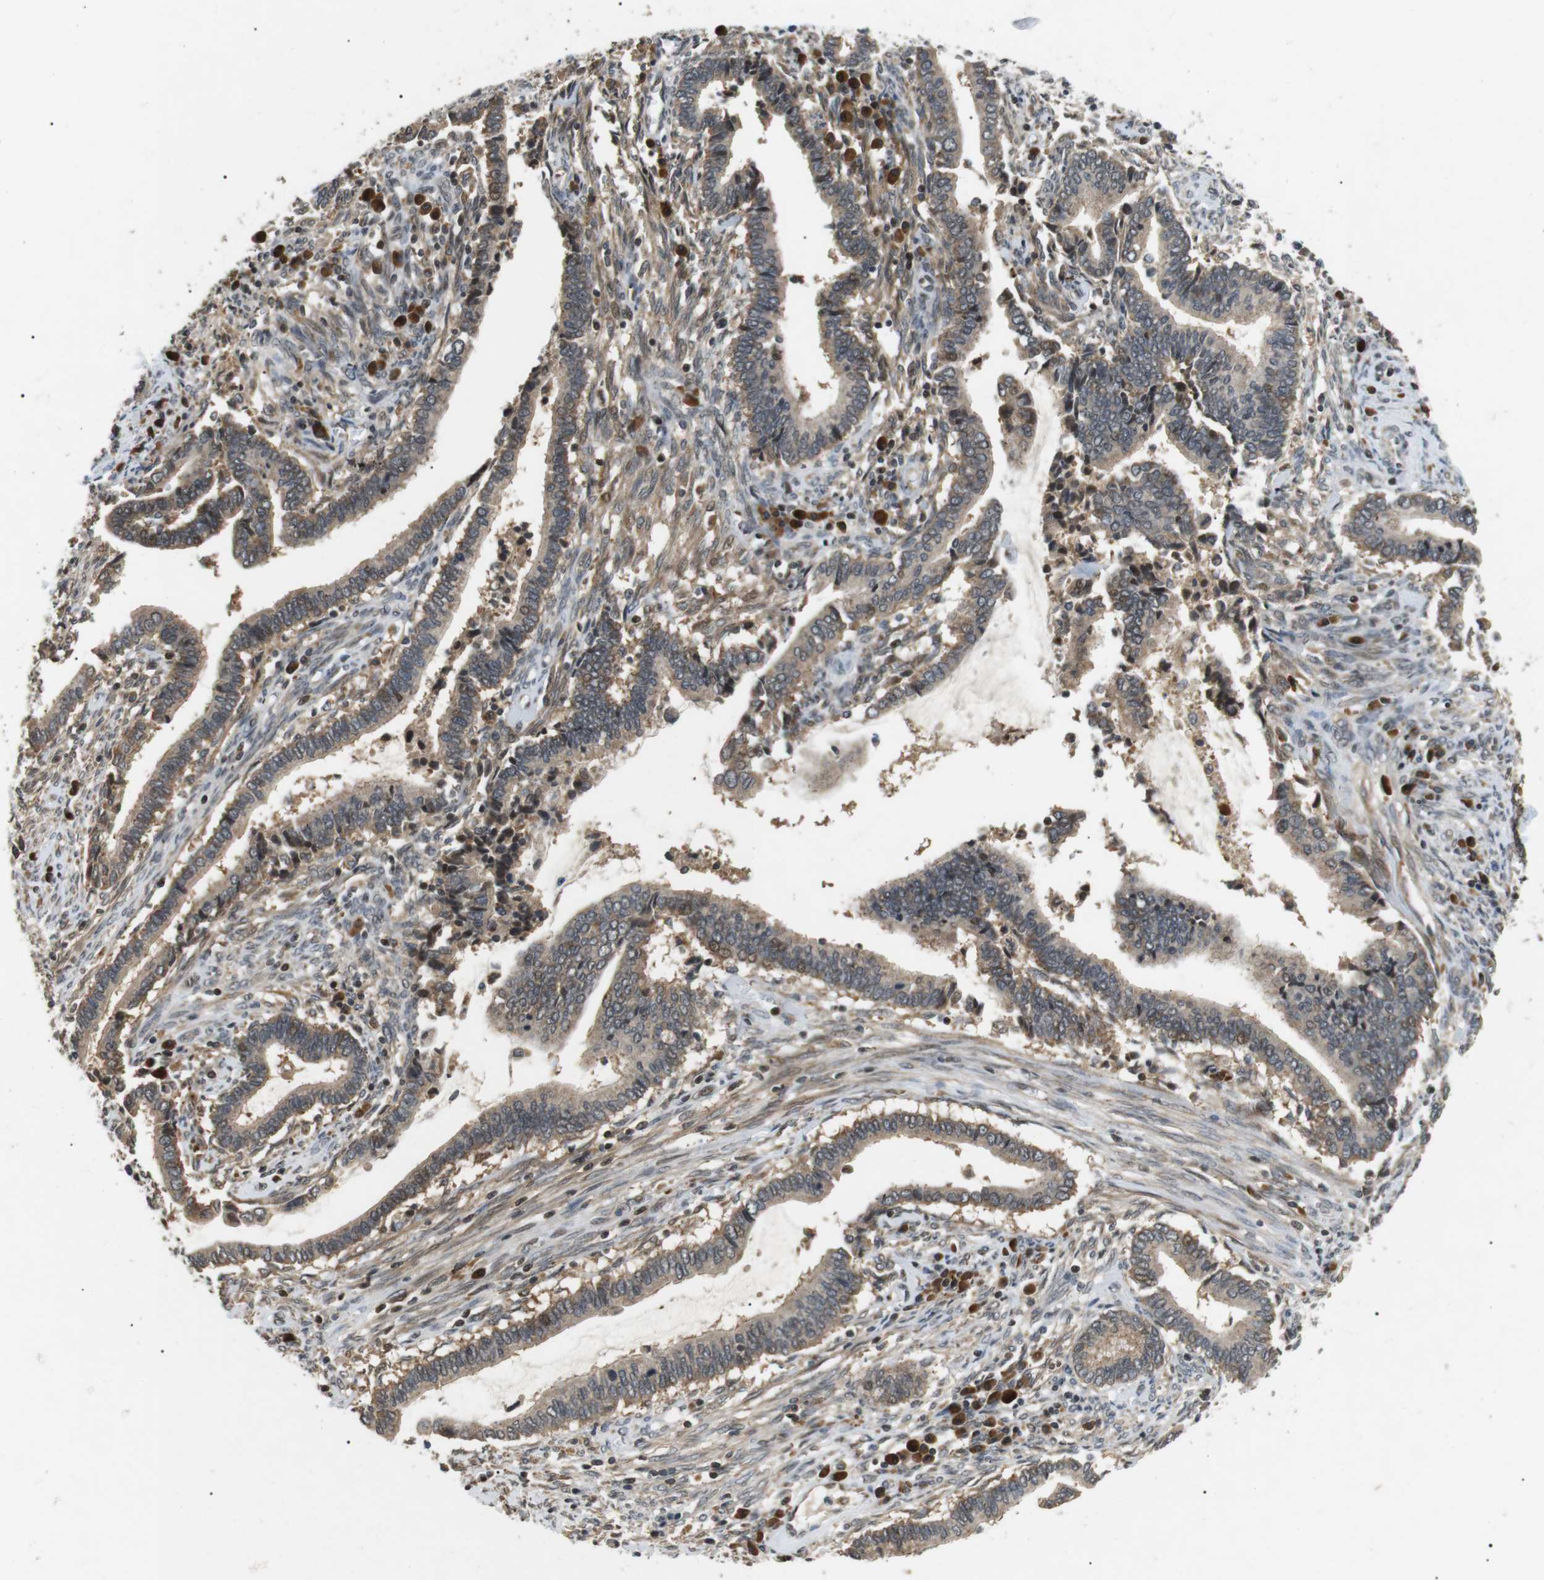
{"staining": {"intensity": "weak", "quantity": ">75%", "location": "cytoplasmic/membranous"}, "tissue": "cervical cancer", "cell_type": "Tumor cells", "image_type": "cancer", "snomed": [{"axis": "morphology", "description": "Adenocarcinoma, NOS"}, {"axis": "topography", "description": "Cervix"}], "caption": "The image exhibits immunohistochemical staining of cervical adenocarcinoma. There is weak cytoplasmic/membranous positivity is identified in about >75% of tumor cells.", "gene": "HSPA13", "patient": {"sex": "female", "age": 44}}